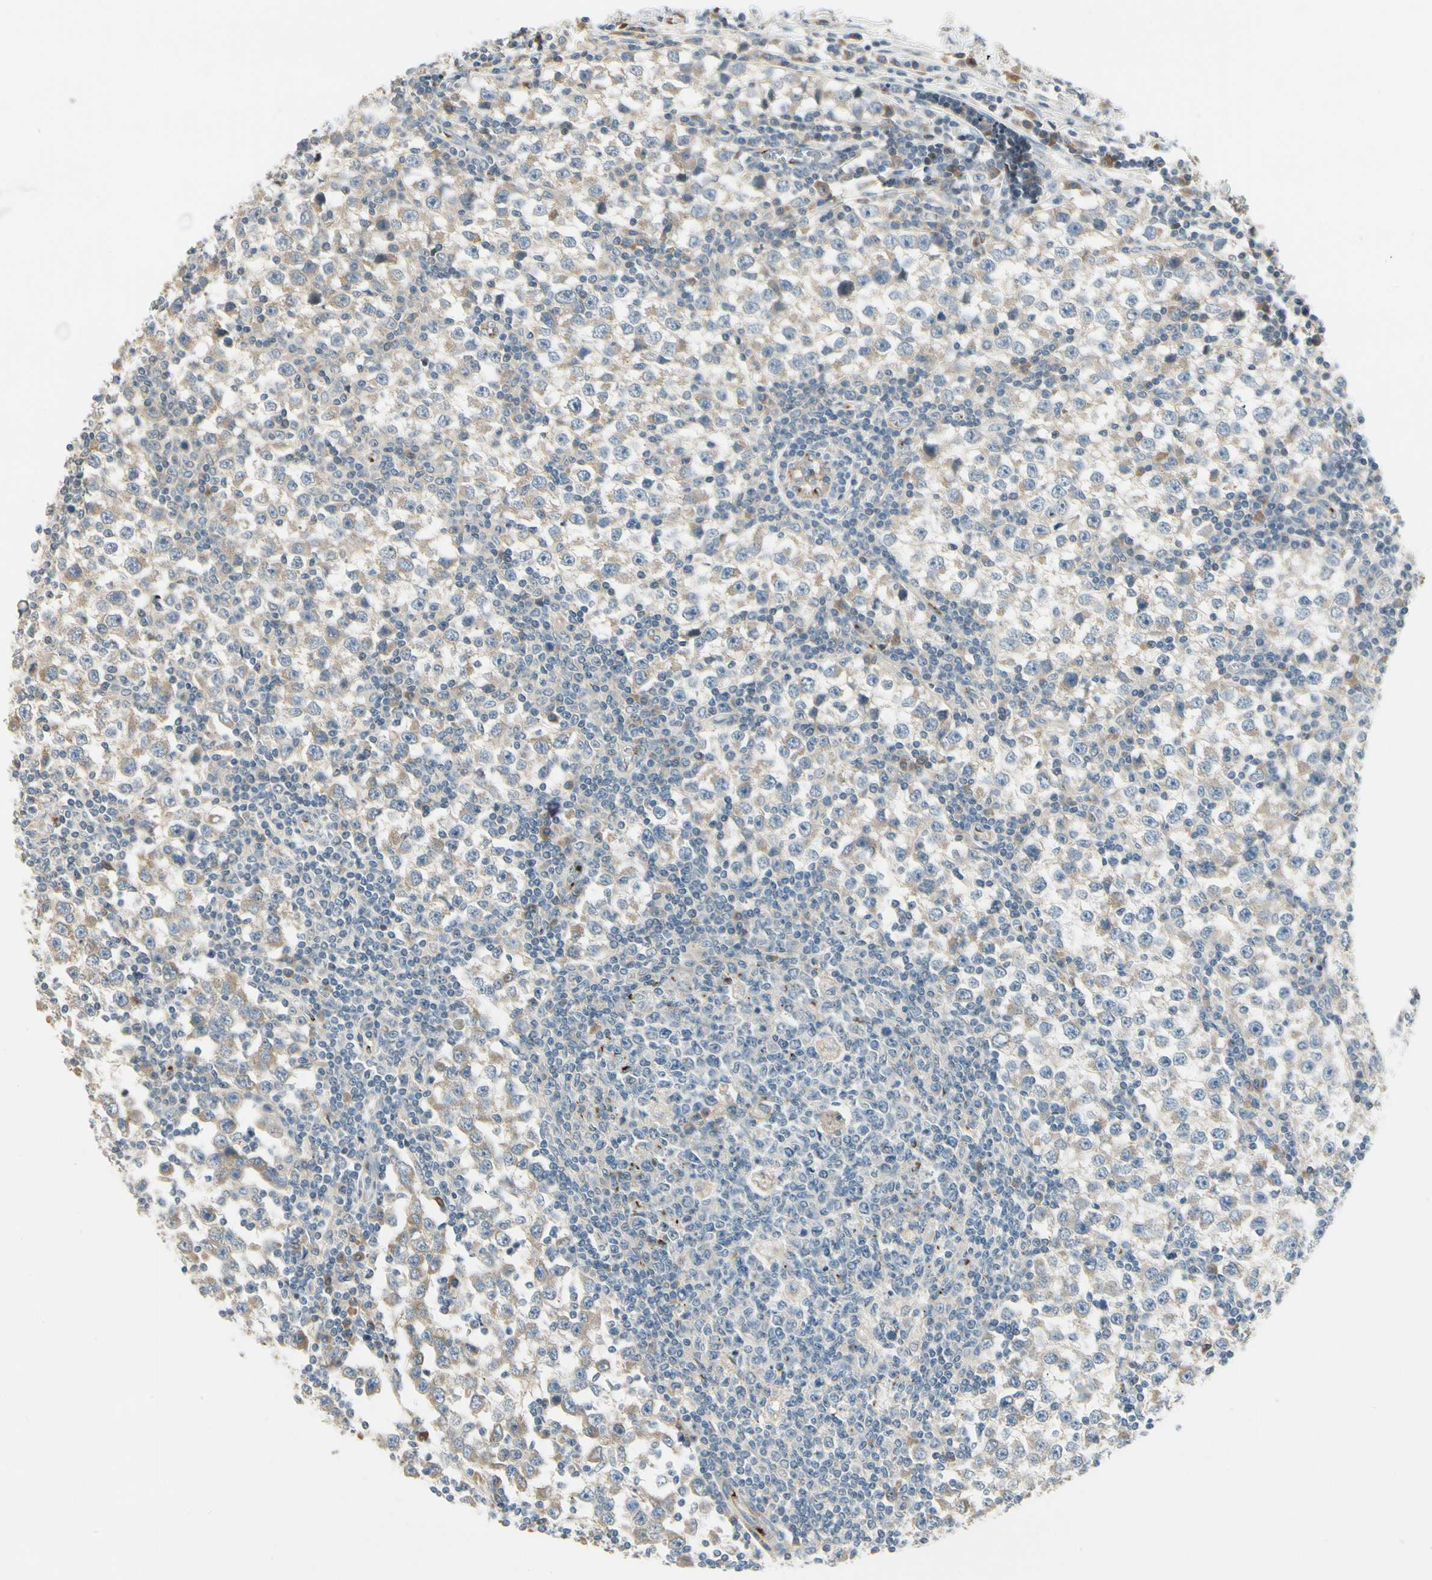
{"staining": {"intensity": "weak", "quantity": ">75%", "location": "cytoplasmic/membranous"}, "tissue": "testis cancer", "cell_type": "Tumor cells", "image_type": "cancer", "snomed": [{"axis": "morphology", "description": "Seminoma, NOS"}, {"axis": "topography", "description": "Testis"}], "caption": "Immunohistochemical staining of testis seminoma reveals low levels of weak cytoplasmic/membranous expression in about >75% of tumor cells.", "gene": "MANSC1", "patient": {"sex": "male", "age": 65}}